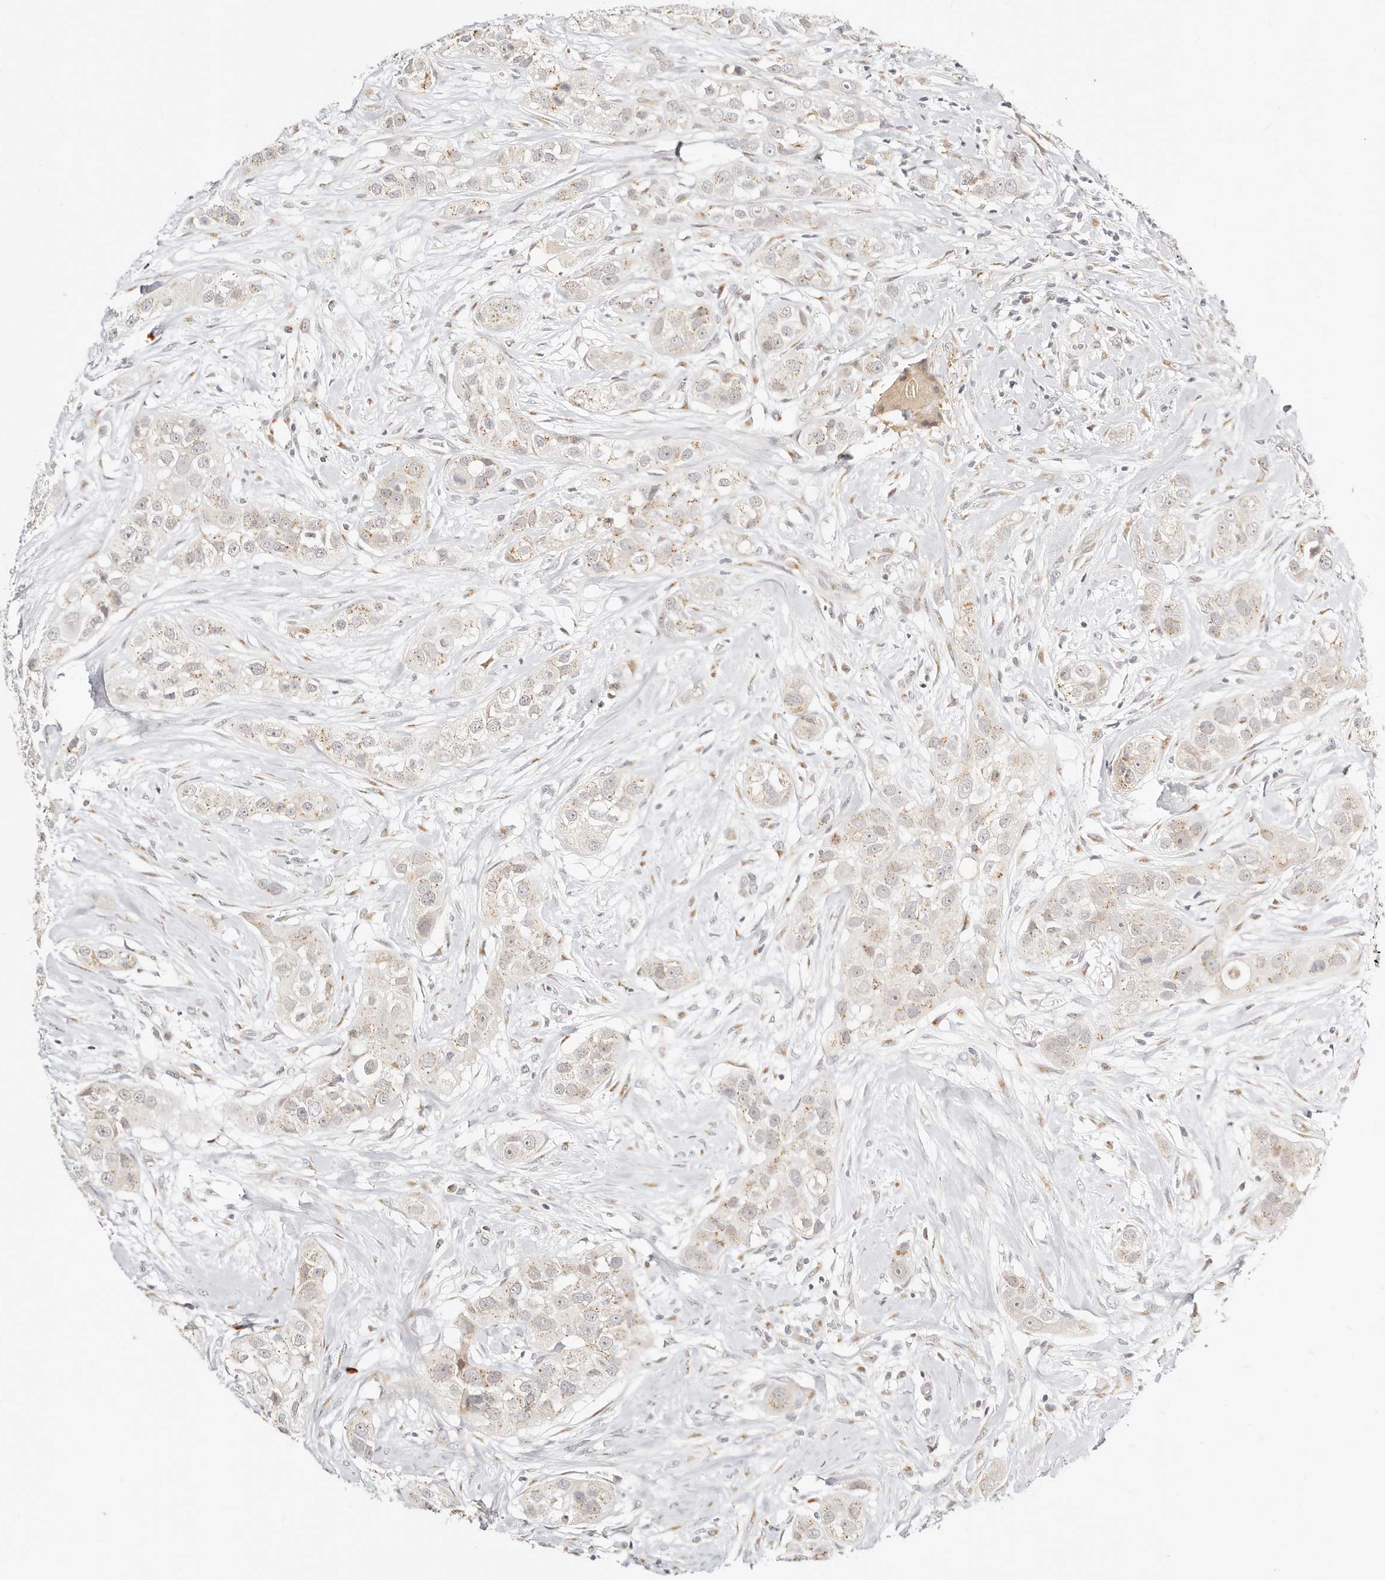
{"staining": {"intensity": "weak", "quantity": "25%-75%", "location": "cytoplasmic/membranous"}, "tissue": "head and neck cancer", "cell_type": "Tumor cells", "image_type": "cancer", "snomed": [{"axis": "morphology", "description": "Normal tissue, NOS"}, {"axis": "morphology", "description": "Squamous cell carcinoma, NOS"}, {"axis": "topography", "description": "Skeletal muscle"}, {"axis": "topography", "description": "Head-Neck"}], "caption": "Protein expression analysis of human squamous cell carcinoma (head and neck) reveals weak cytoplasmic/membranous positivity in about 25%-75% of tumor cells. Using DAB (brown) and hematoxylin (blue) stains, captured at high magnification using brightfield microscopy.", "gene": "FAM20B", "patient": {"sex": "male", "age": 51}}